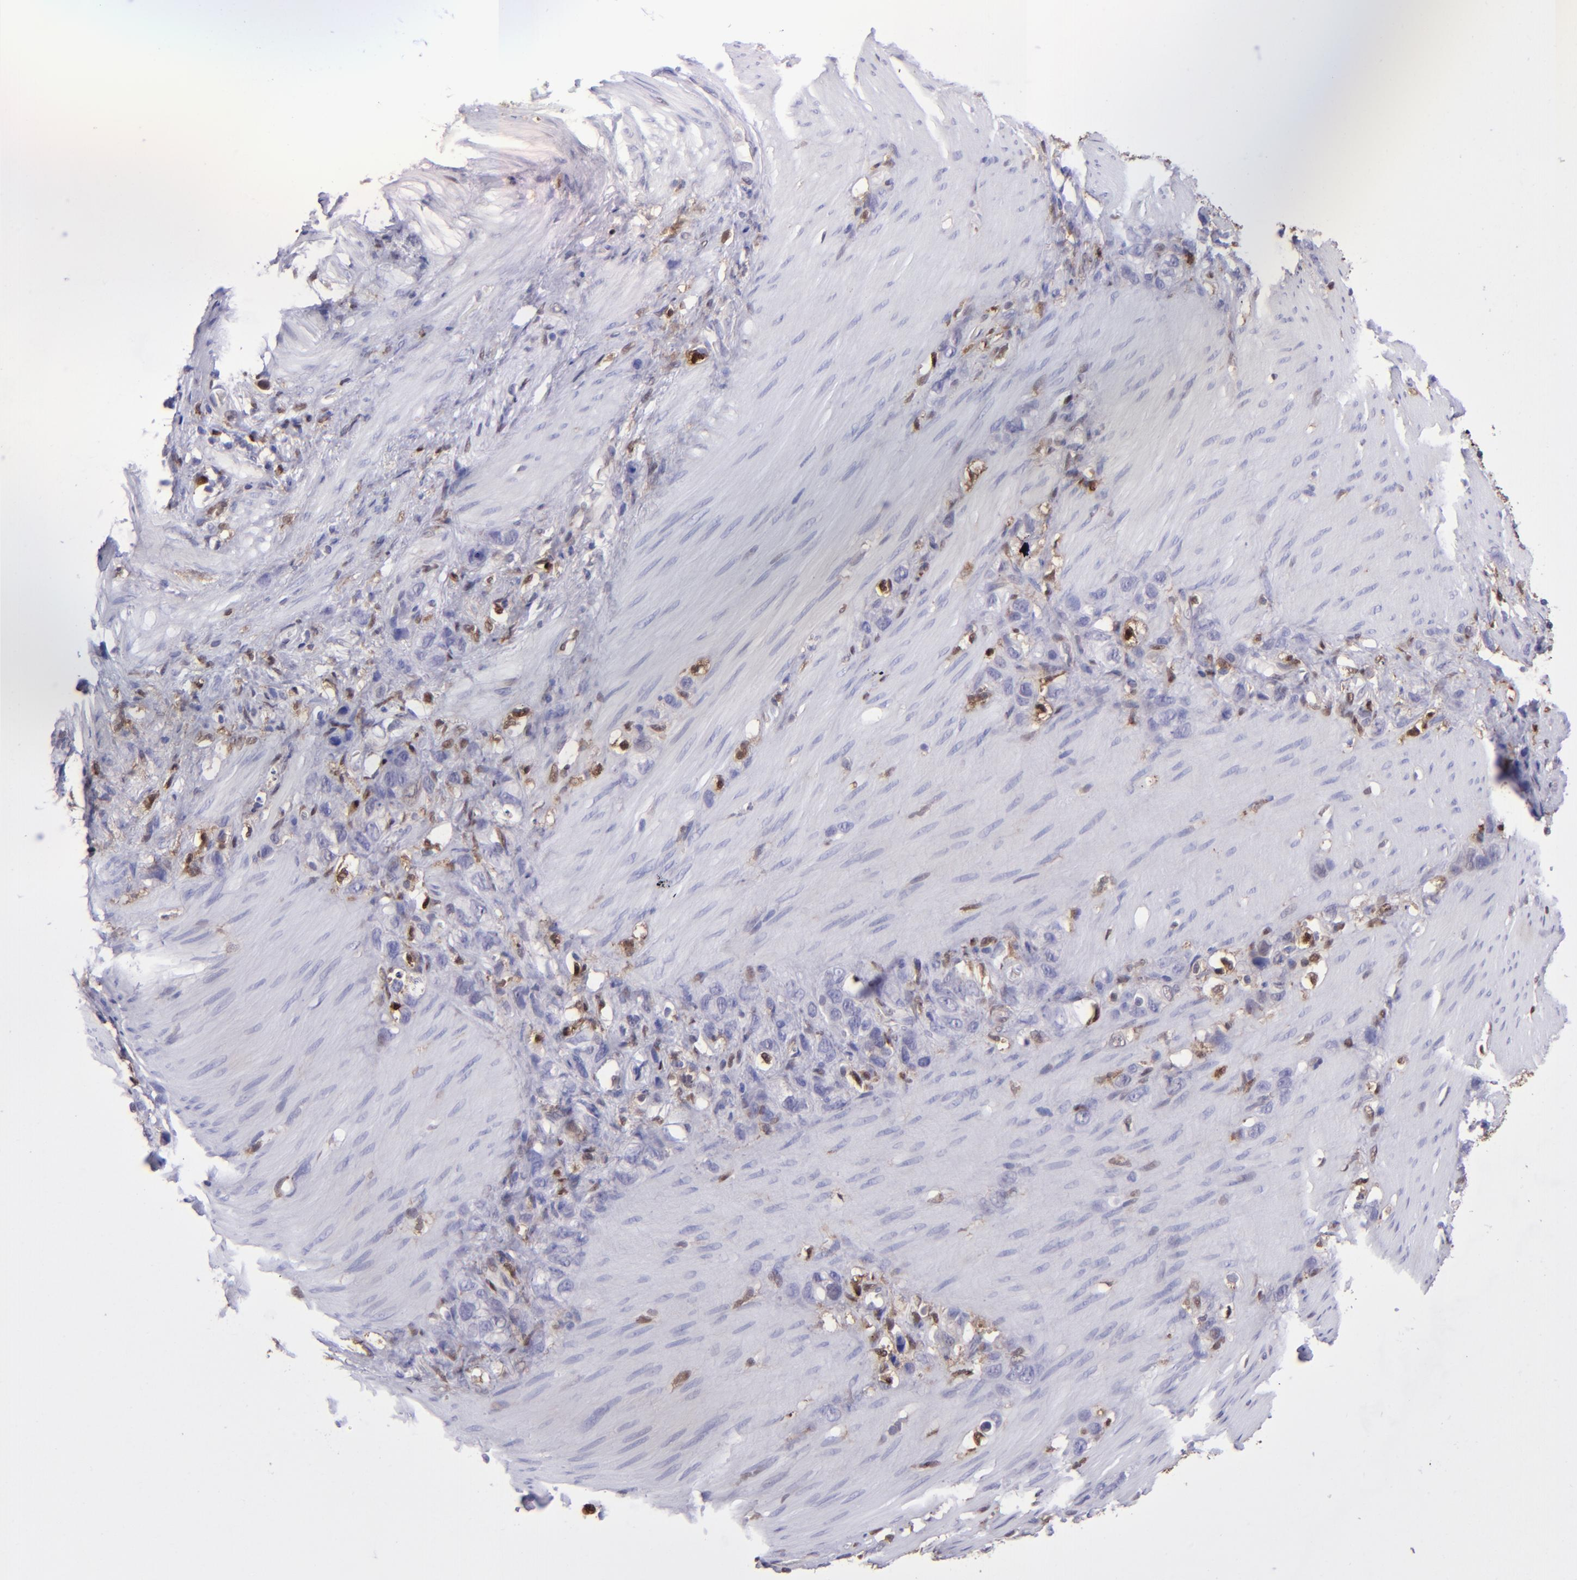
{"staining": {"intensity": "moderate", "quantity": "<25%", "location": "cytoplasmic/membranous,nuclear"}, "tissue": "stomach cancer", "cell_type": "Tumor cells", "image_type": "cancer", "snomed": [{"axis": "morphology", "description": "Normal tissue, NOS"}, {"axis": "morphology", "description": "Adenocarcinoma, NOS"}, {"axis": "morphology", "description": "Adenocarcinoma, High grade"}, {"axis": "topography", "description": "Stomach, upper"}, {"axis": "topography", "description": "Stomach"}], "caption": "Tumor cells show moderate cytoplasmic/membranous and nuclear positivity in about <25% of cells in high-grade adenocarcinoma (stomach).", "gene": "TYMP", "patient": {"sex": "female", "age": 65}}